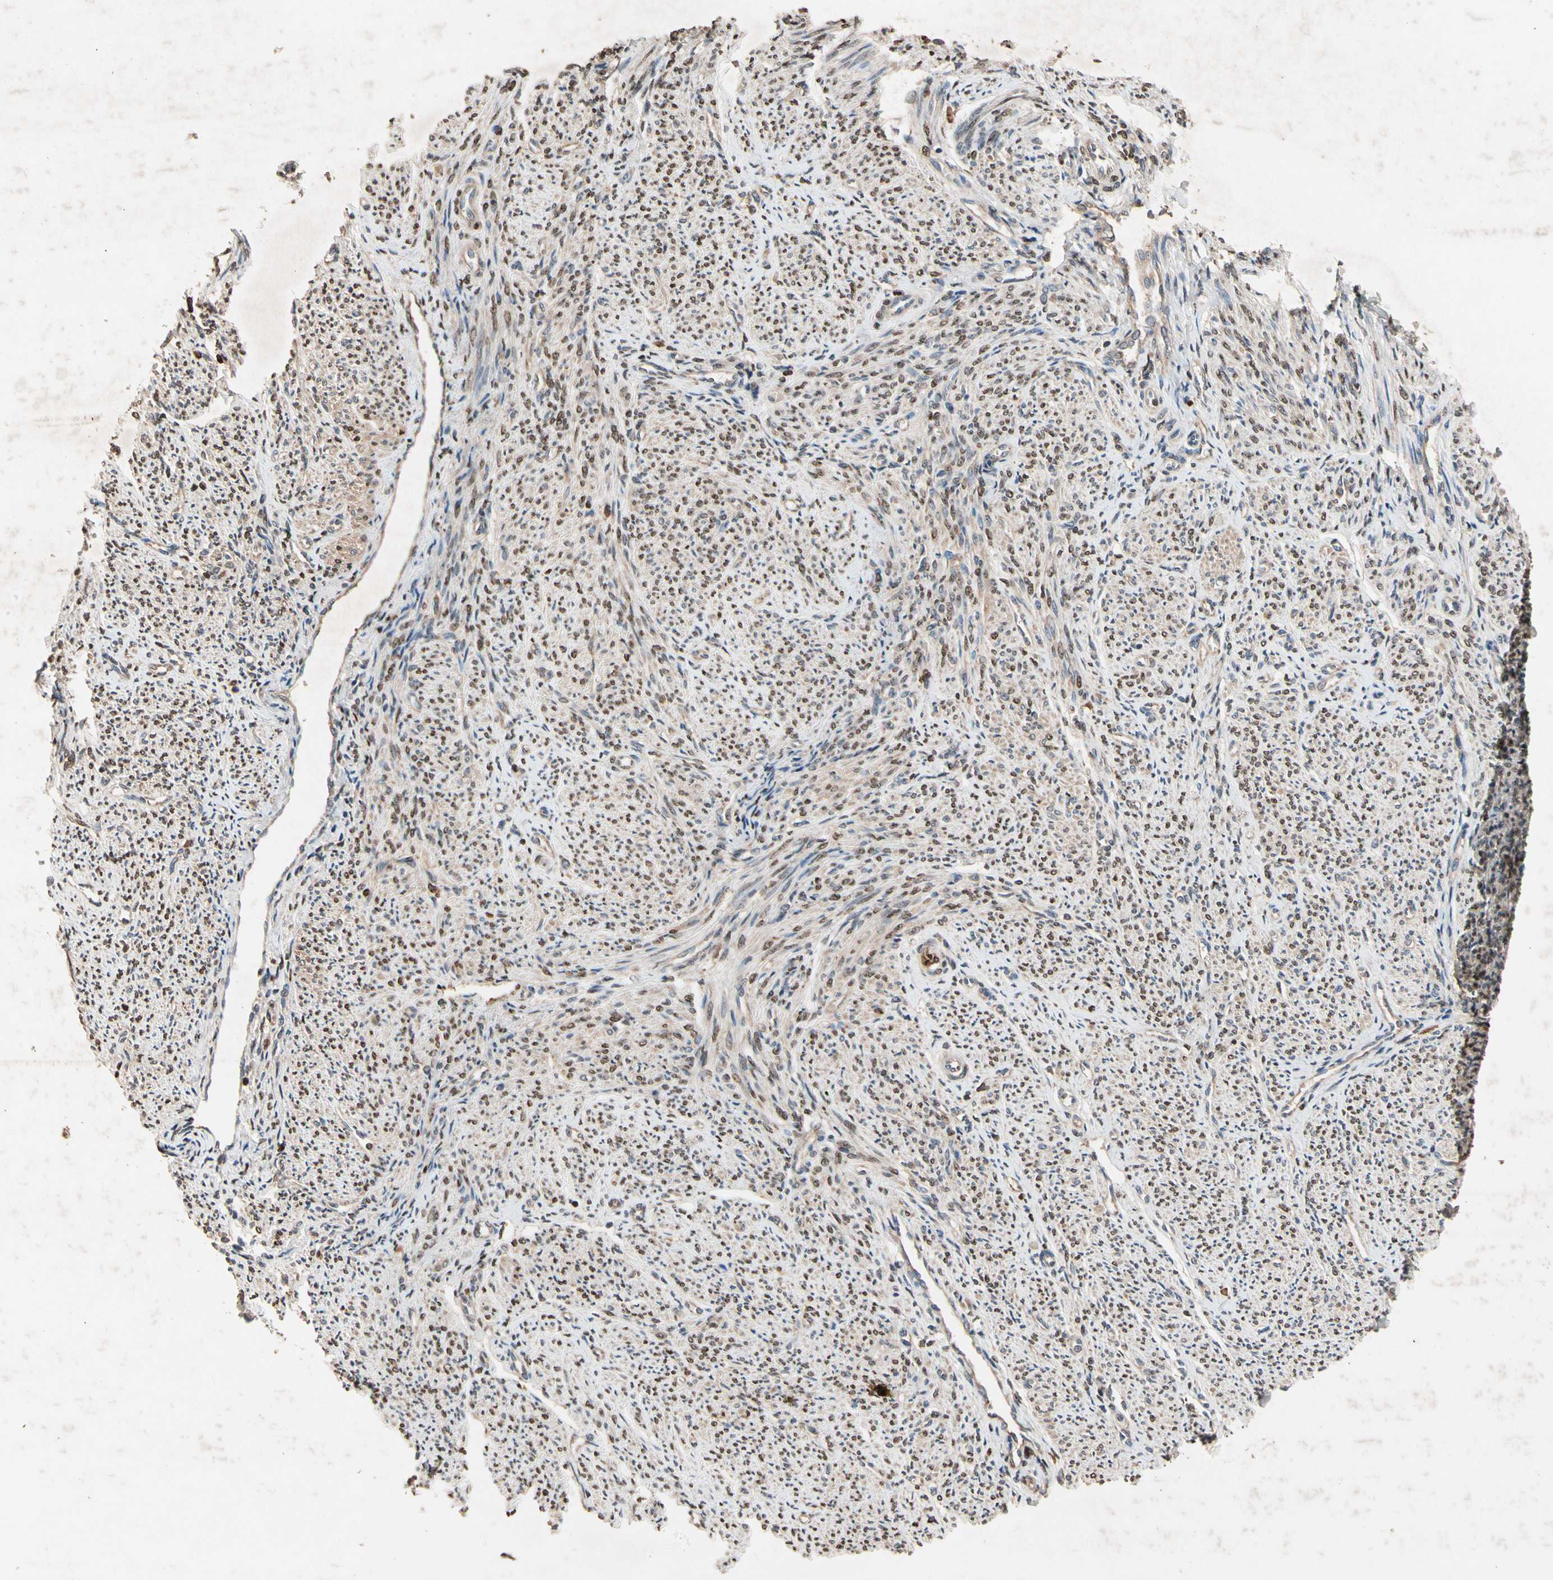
{"staining": {"intensity": "weak", "quantity": ">75%", "location": "cytoplasmic/membranous"}, "tissue": "smooth muscle", "cell_type": "Smooth muscle cells", "image_type": "normal", "snomed": [{"axis": "morphology", "description": "Normal tissue, NOS"}, {"axis": "topography", "description": "Smooth muscle"}], "caption": "Immunohistochemical staining of benign smooth muscle shows low levels of weak cytoplasmic/membranous positivity in approximately >75% of smooth muscle cells.", "gene": "PRDX4", "patient": {"sex": "female", "age": 65}}